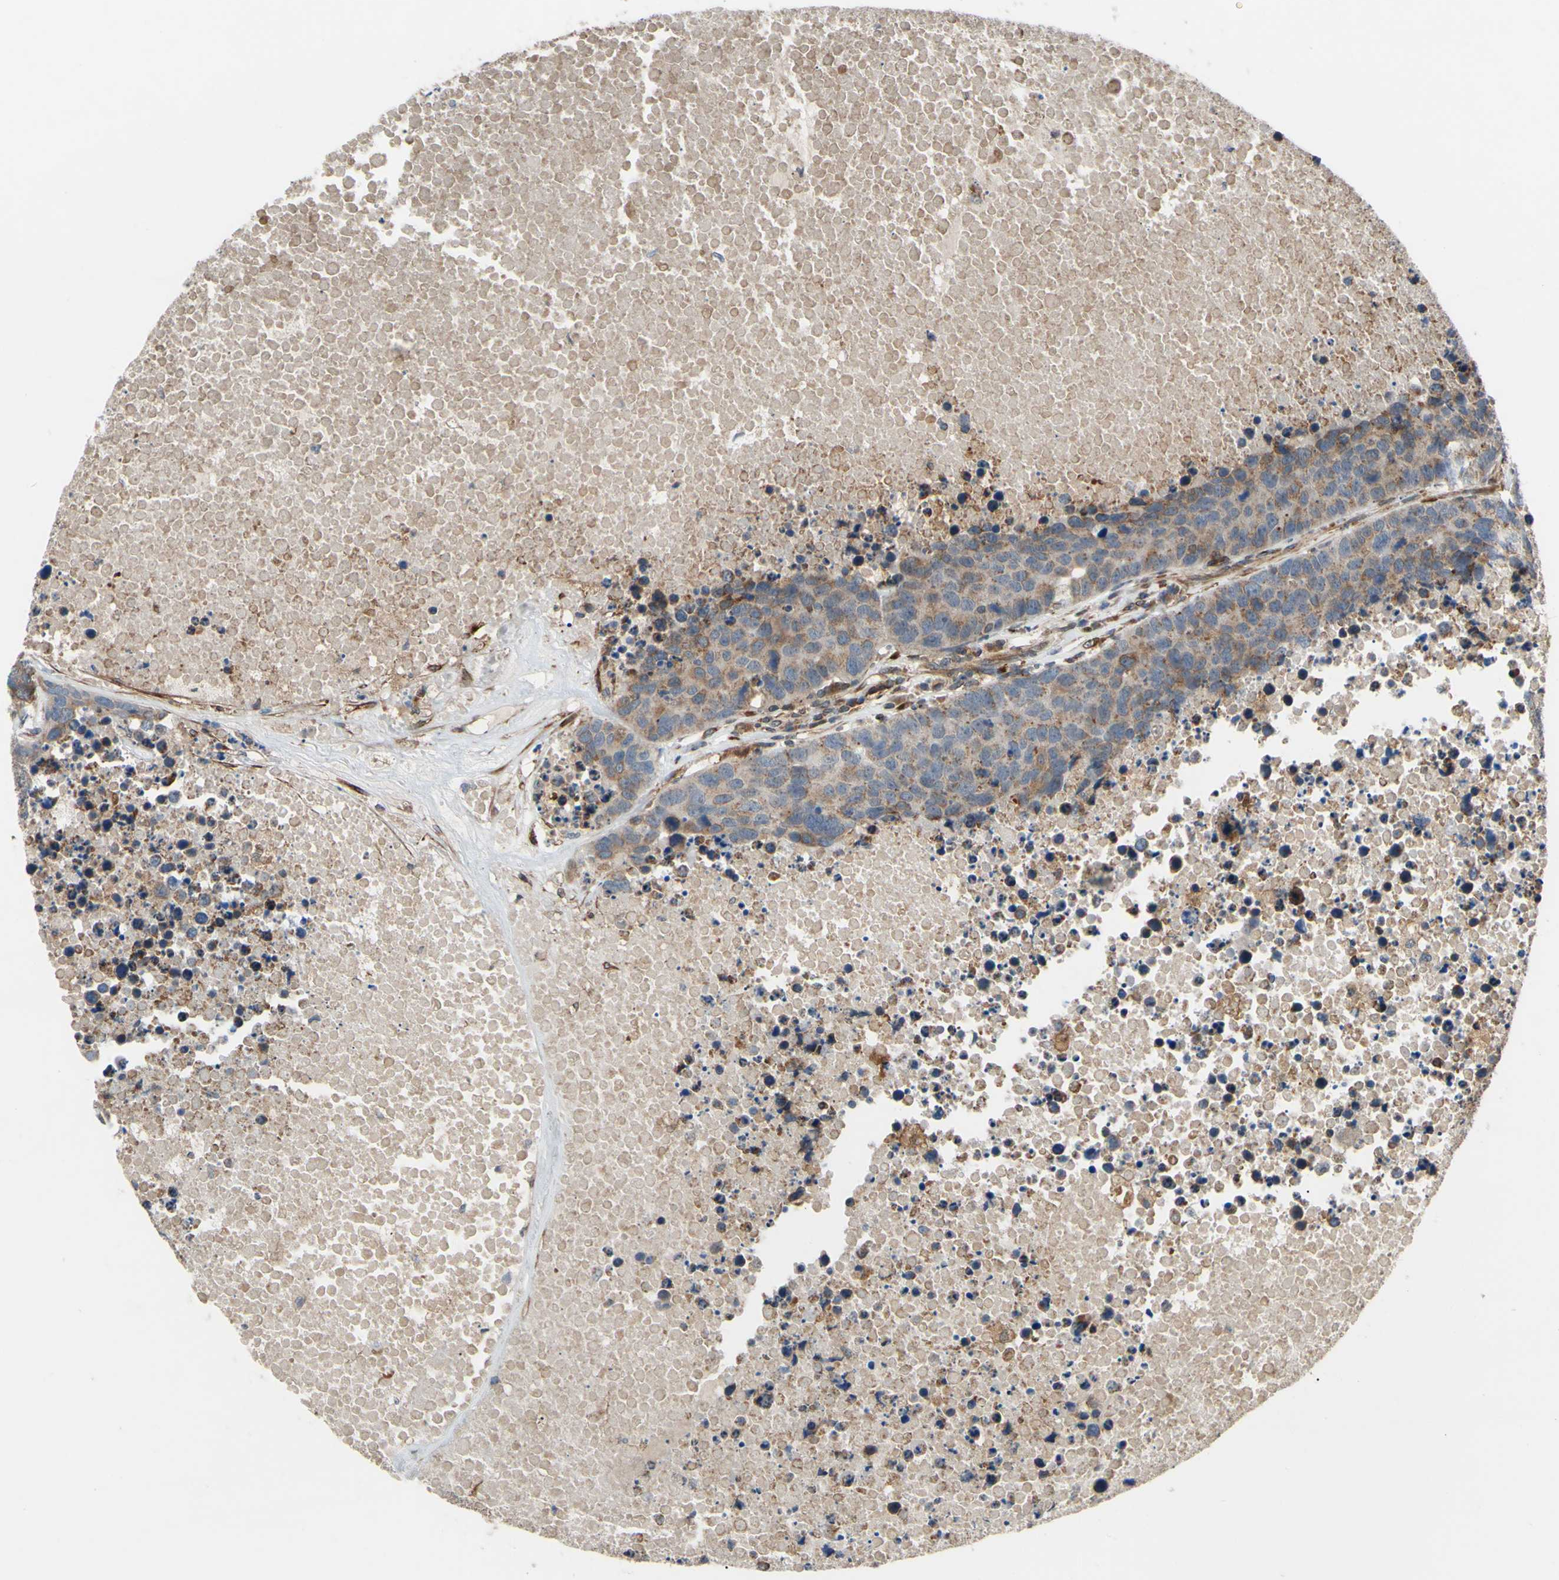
{"staining": {"intensity": "weak", "quantity": ">75%", "location": "cytoplasmic/membranous"}, "tissue": "carcinoid", "cell_type": "Tumor cells", "image_type": "cancer", "snomed": [{"axis": "morphology", "description": "Carcinoid, malignant, NOS"}, {"axis": "topography", "description": "Lung"}], "caption": "Protein expression analysis of carcinoid (malignant) demonstrates weak cytoplasmic/membranous staining in approximately >75% of tumor cells. (DAB (3,3'-diaminobenzidine) IHC with brightfield microscopy, high magnification).", "gene": "PRAF2", "patient": {"sex": "male", "age": 60}}